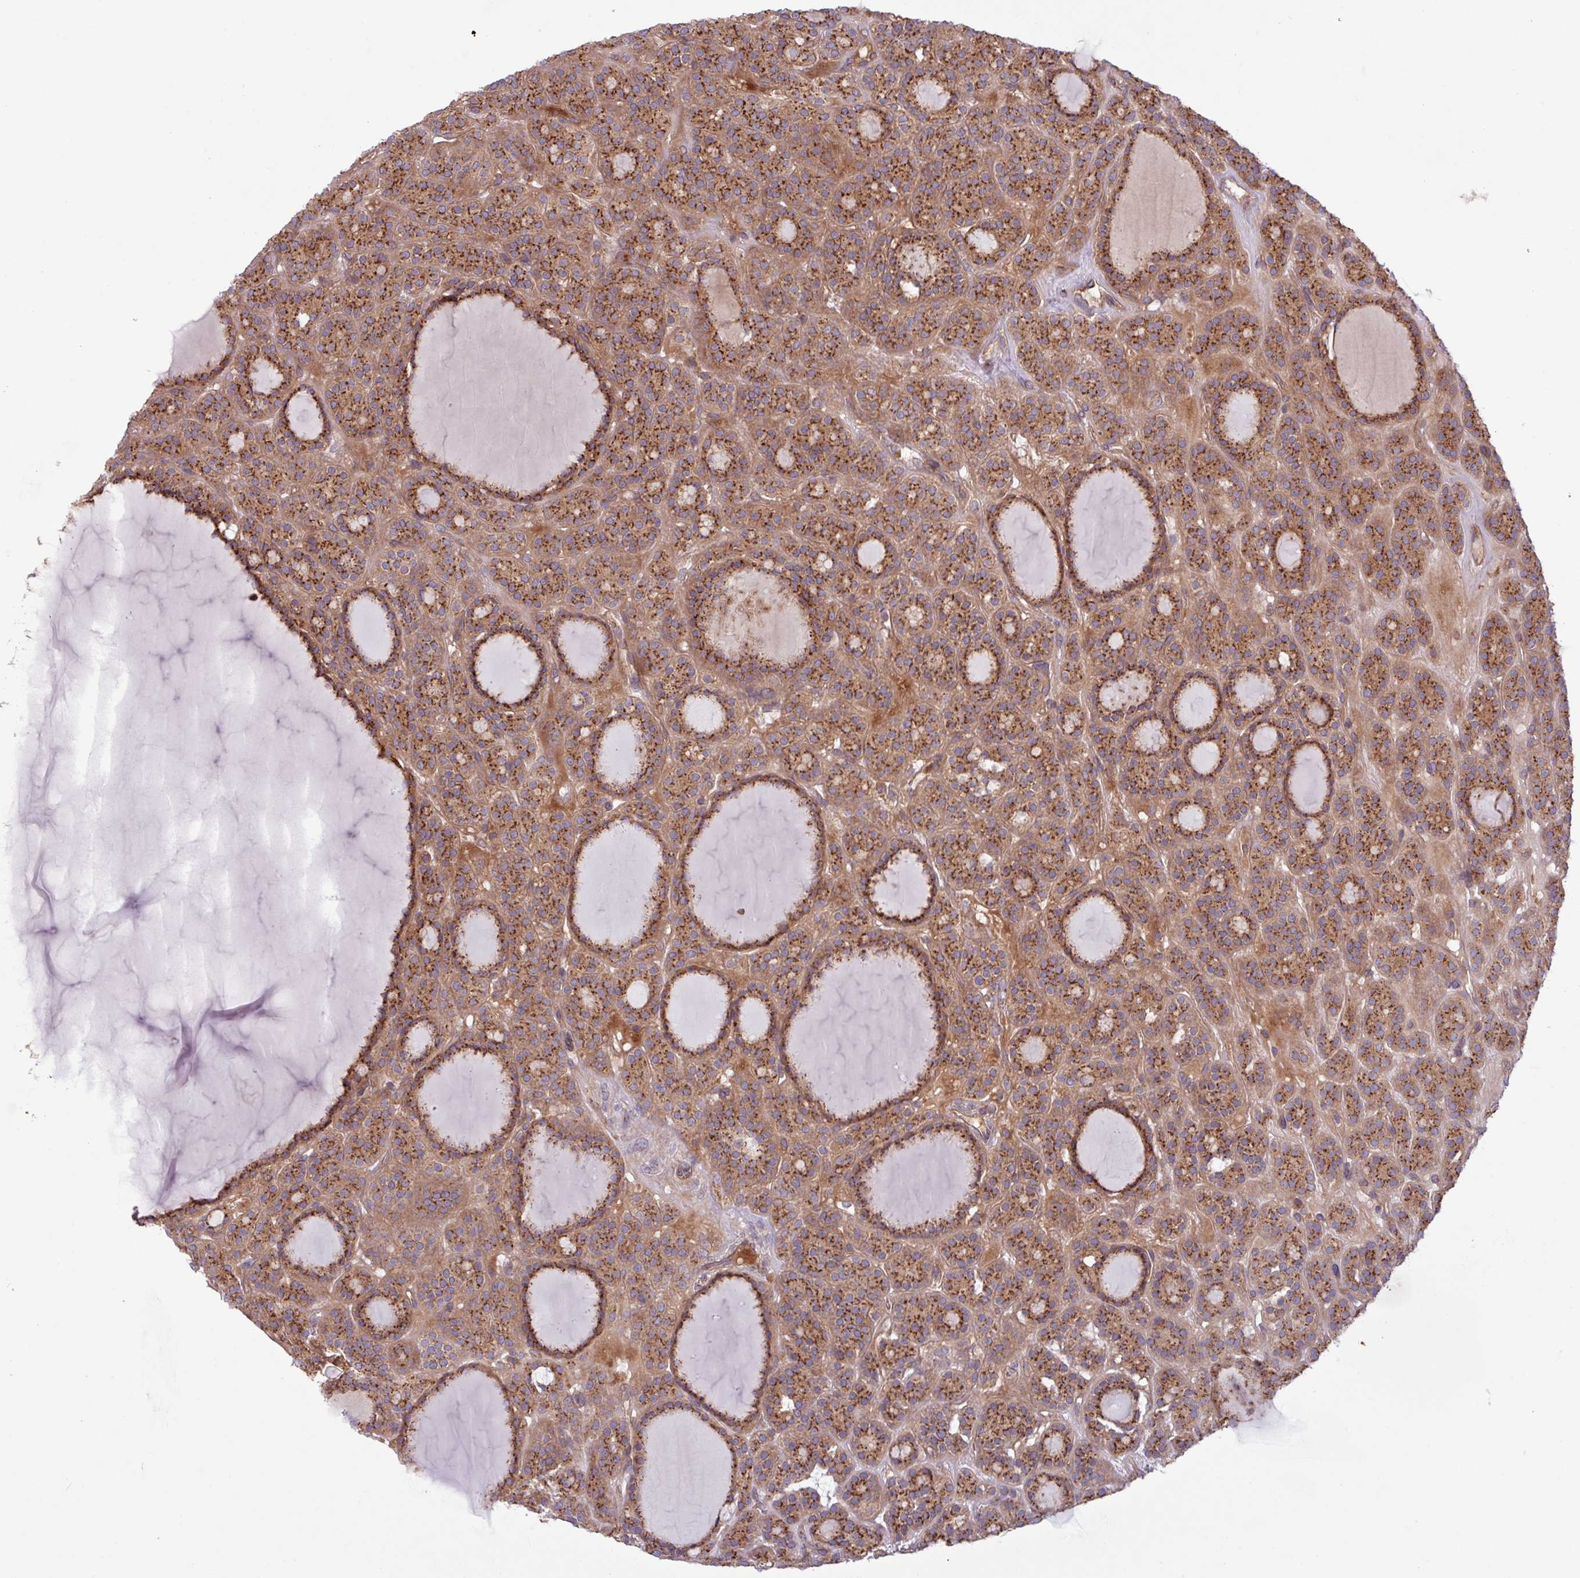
{"staining": {"intensity": "strong", "quantity": ">75%", "location": "cytoplasmic/membranous"}, "tissue": "thyroid cancer", "cell_type": "Tumor cells", "image_type": "cancer", "snomed": [{"axis": "morphology", "description": "Follicular adenoma carcinoma, NOS"}, {"axis": "topography", "description": "Thyroid gland"}], "caption": "Immunohistochemical staining of human follicular adenoma carcinoma (thyroid) reveals high levels of strong cytoplasmic/membranous positivity in approximately >75% of tumor cells.", "gene": "RAB19", "patient": {"sex": "female", "age": 63}}